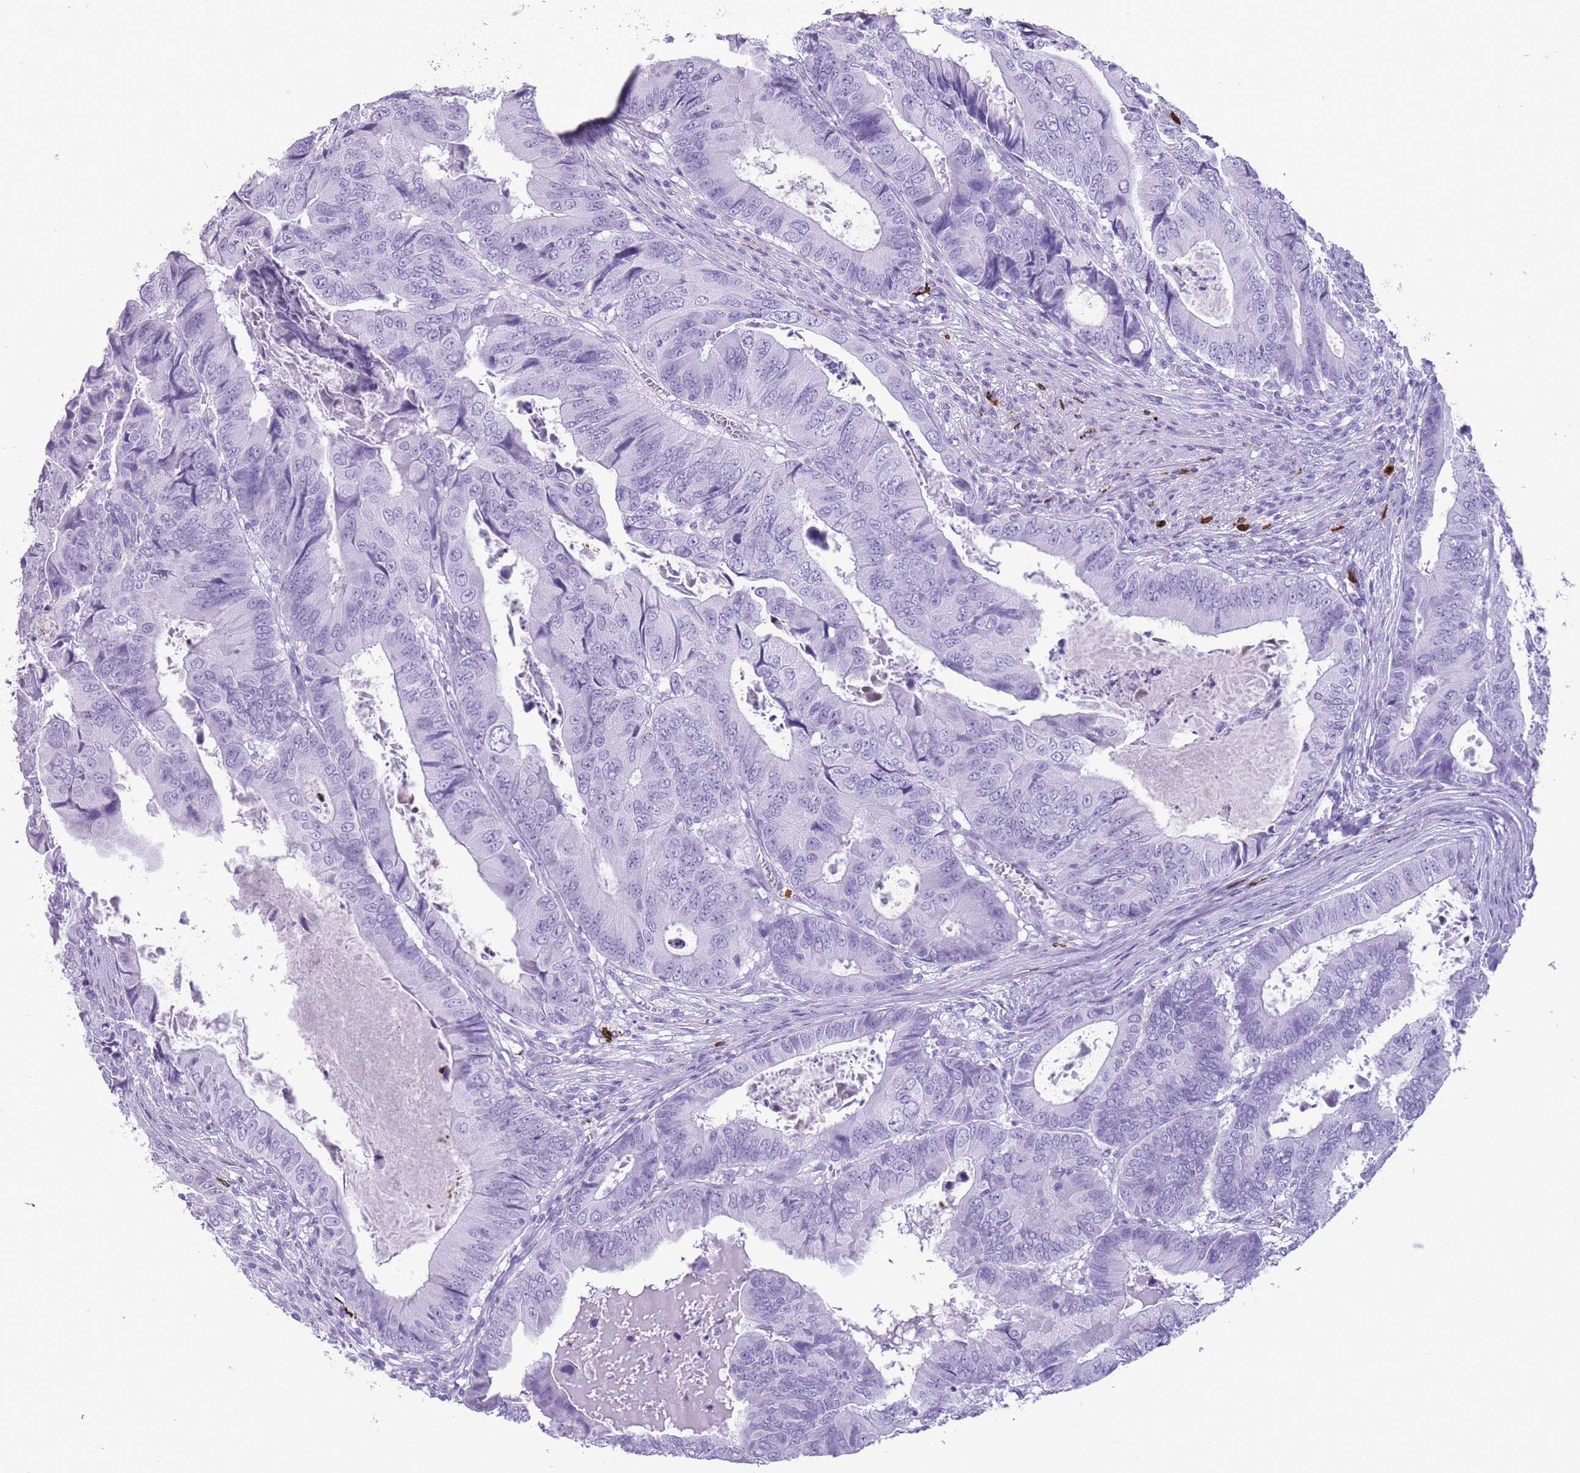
{"staining": {"intensity": "negative", "quantity": "none", "location": "none"}, "tissue": "colorectal cancer", "cell_type": "Tumor cells", "image_type": "cancer", "snomed": [{"axis": "morphology", "description": "Adenocarcinoma, NOS"}, {"axis": "topography", "description": "Colon"}], "caption": "Immunohistochemistry photomicrograph of neoplastic tissue: colorectal cancer (adenocarcinoma) stained with DAB (3,3'-diaminobenzidine) demonstrates no significant protein positivity in tumor cells. The staining is performed using DAB (3,3'-diaminobenzidine) brown chromogen with nuclei counter-stained in using hematoxylin.", "gene": "OR4F21", "patient": {"sex": "male", "age": 85}}